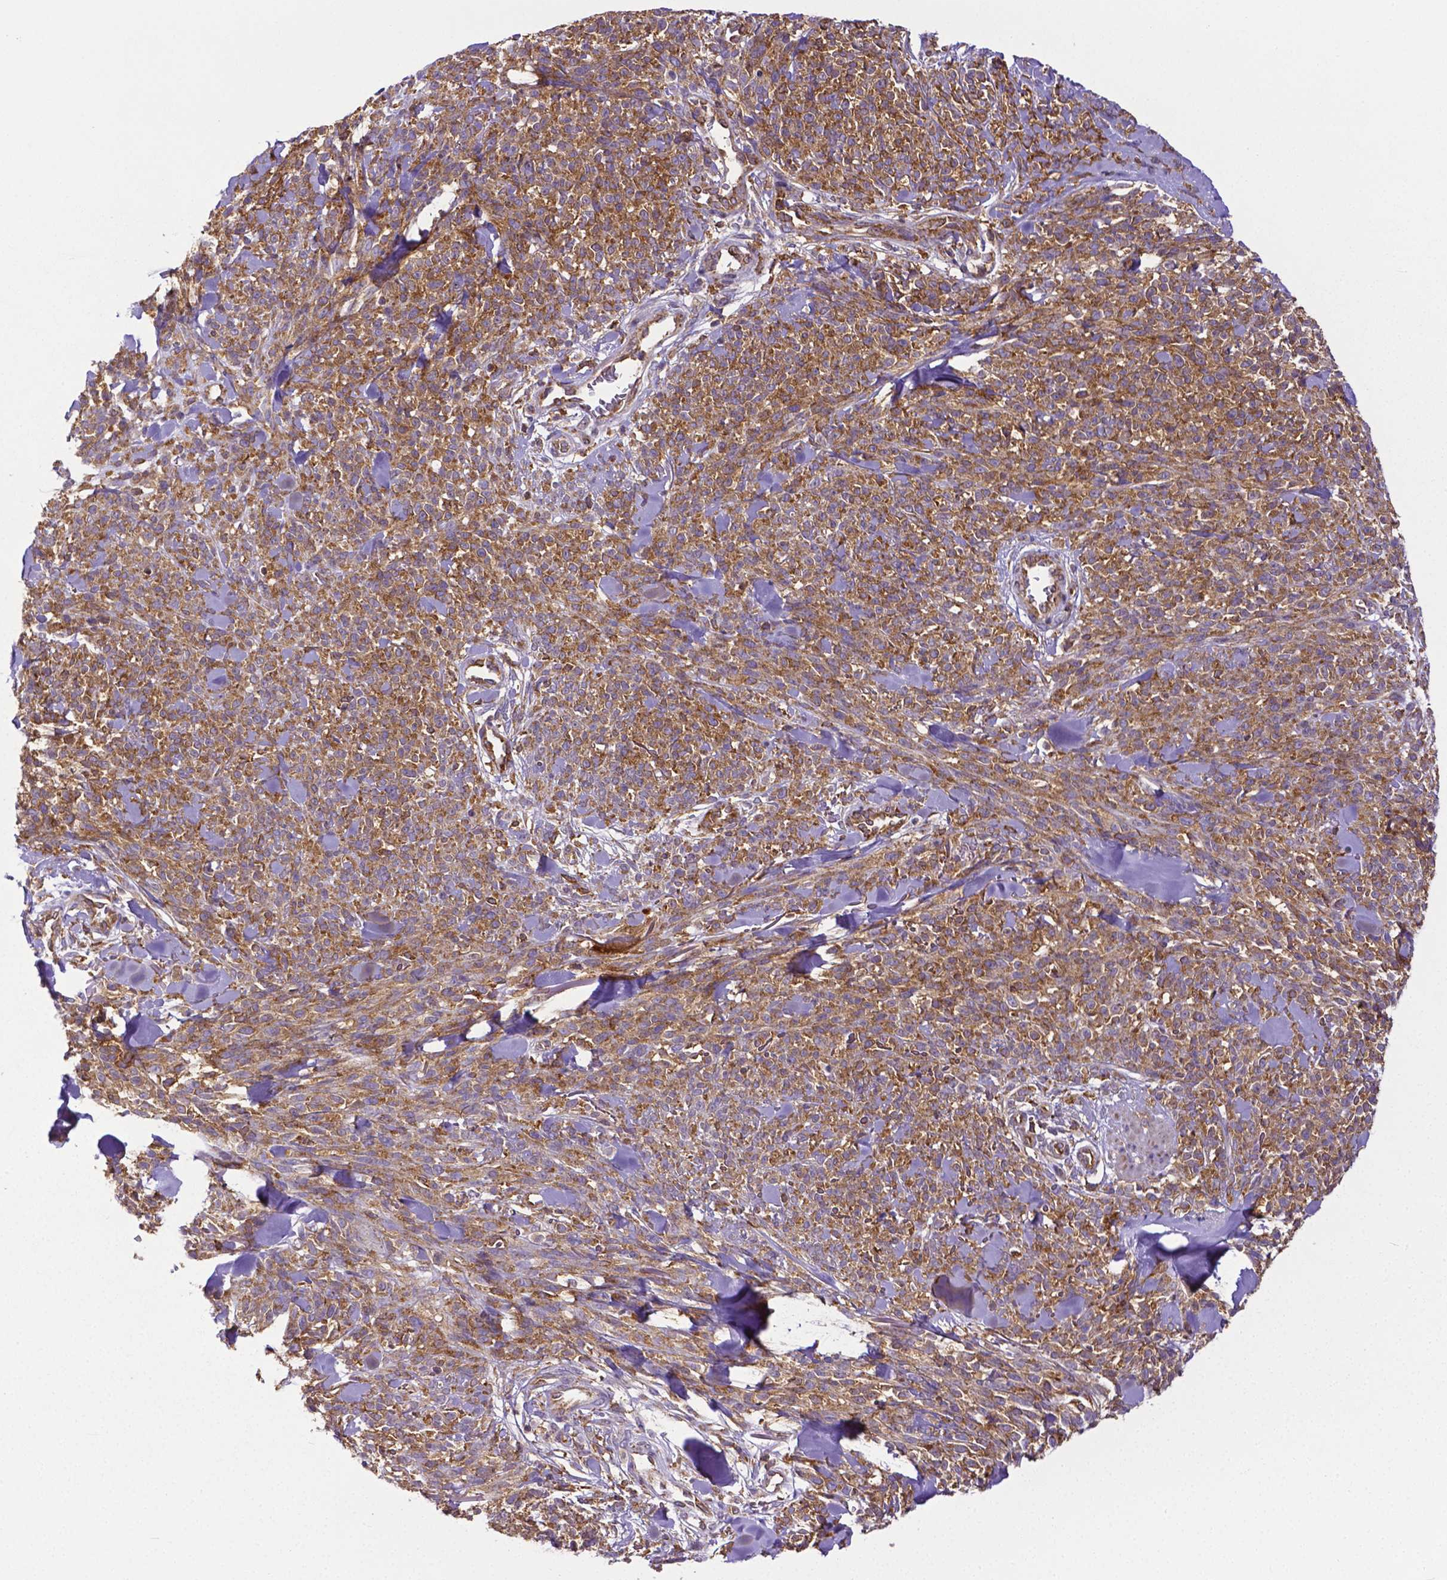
{"staining": {"intensity": "moderate", "quantity": ">75%", "location": "cytoplasmic/membranous"}, "tissue": "melanoma", "cell_type": "Tumor cells", "image_type": "cancer", "snomed": [{"axis": "morphology", "description": "Malignant melanoma, NOS"}, {"axis": "topography", "description": "Skin"}, {"axis": "topography", "description": "Skin of trunk"}], "caption": "Malignant melanoma stained with a protein marker exhibits moderate staining in tumor cells.", "gene": "DICER1", "patient": {"sex": "male", "age": 74}}